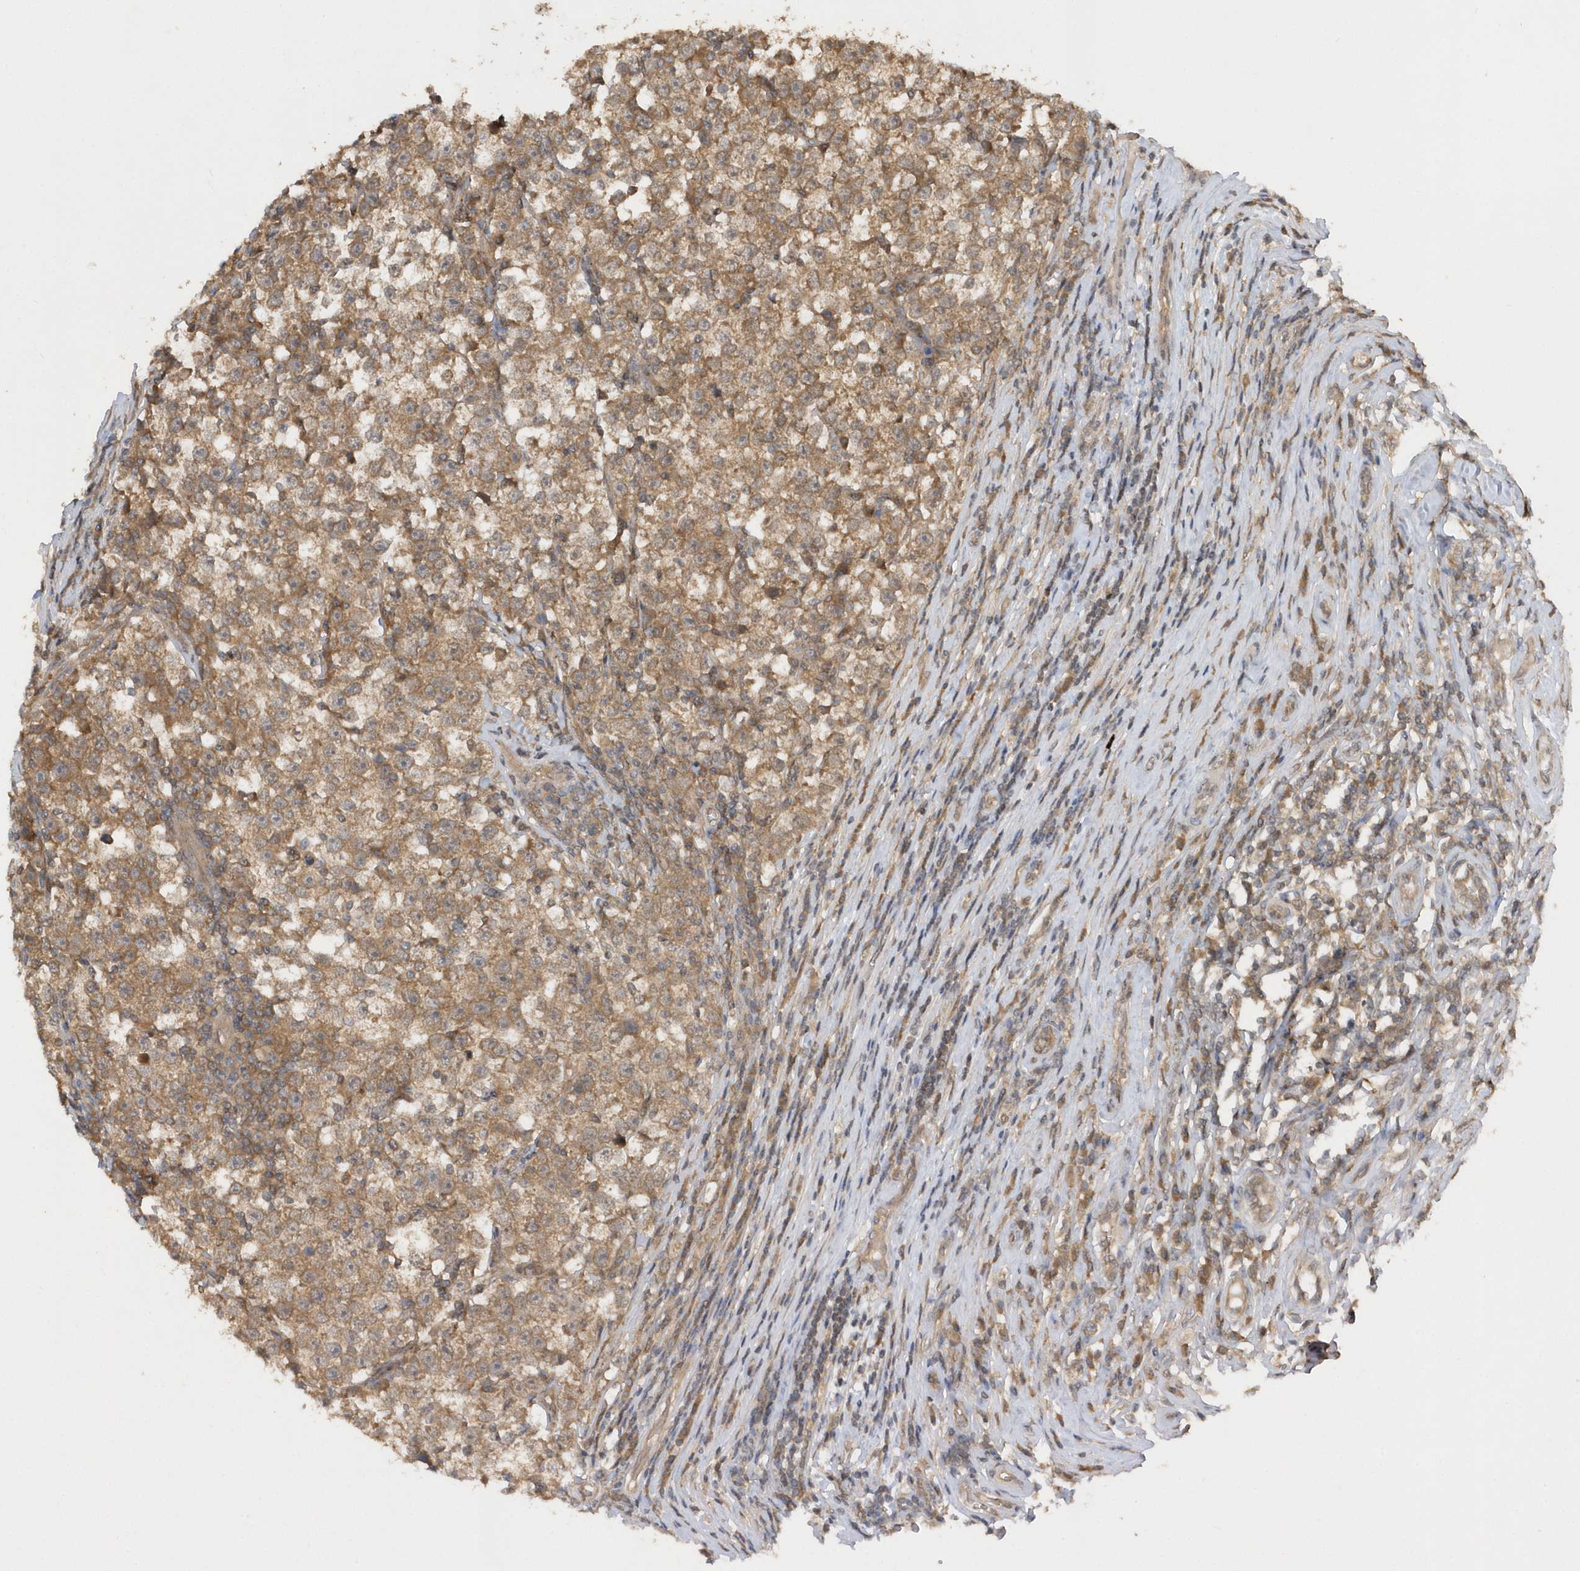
{"staining": {"intensity": "moderate", "quantity": ">75%", "location": "cytoplasmic/membranous"}, "tissue": "testis cancer", "cell_type": "Tumor cells", "image_type": "cancer", "snomed": [{"axis": "morphology", "description": "Normal tissue, NOS"}, {"axis": "morphology", "description": "Seminoma, NOS"}, {"axis": "topography", "description": "Testis"}], "caption": "Testis cancer tissue displays moderate cytoplasmic/membranous expression in about >75% of tumor cells (DAB IHC with brightfield microscopy, high magnification).", "gene": "RPE", "patient": {"sex": "male", "age": 43}}